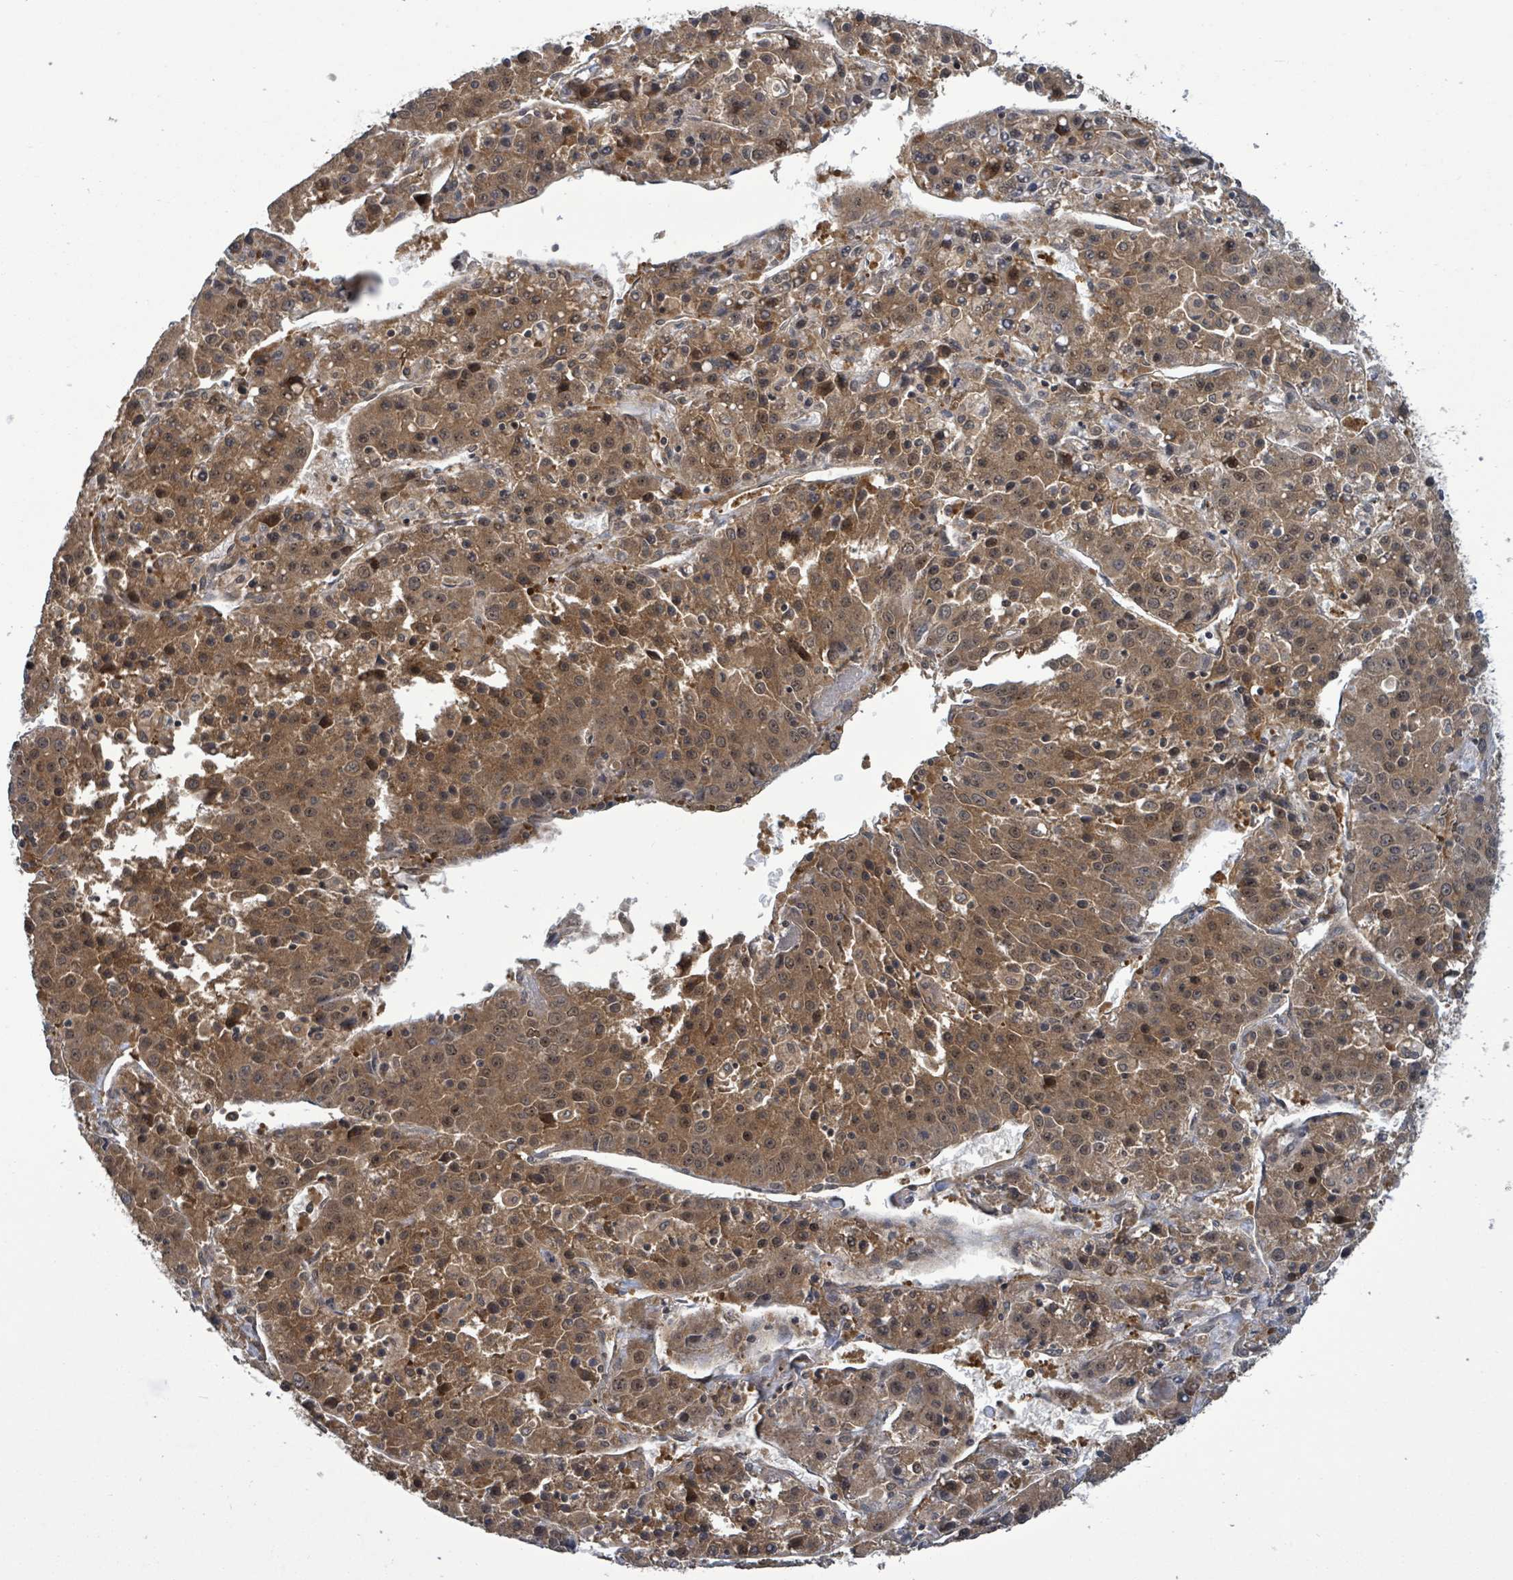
{"staining": {"intensity": "moderate", "quantity": ">75%", "location": "cytoplasmic/membranous,nuclear"}, "tissue": "liver cancer", "cell_type": "Tumor cells", "image_type": "cancer", "snomed": [{"axis": "morphology", "description": "Carcinoma, Hepatocellular, NOS"}, {"axis": "topography", "description": "Liver"}], "caption": "Liver cancer stained with a protein marker displays moderate staining in tumor cells.", "gene": "FBXO6", "patient": {"sex": "female", "age": 53}}